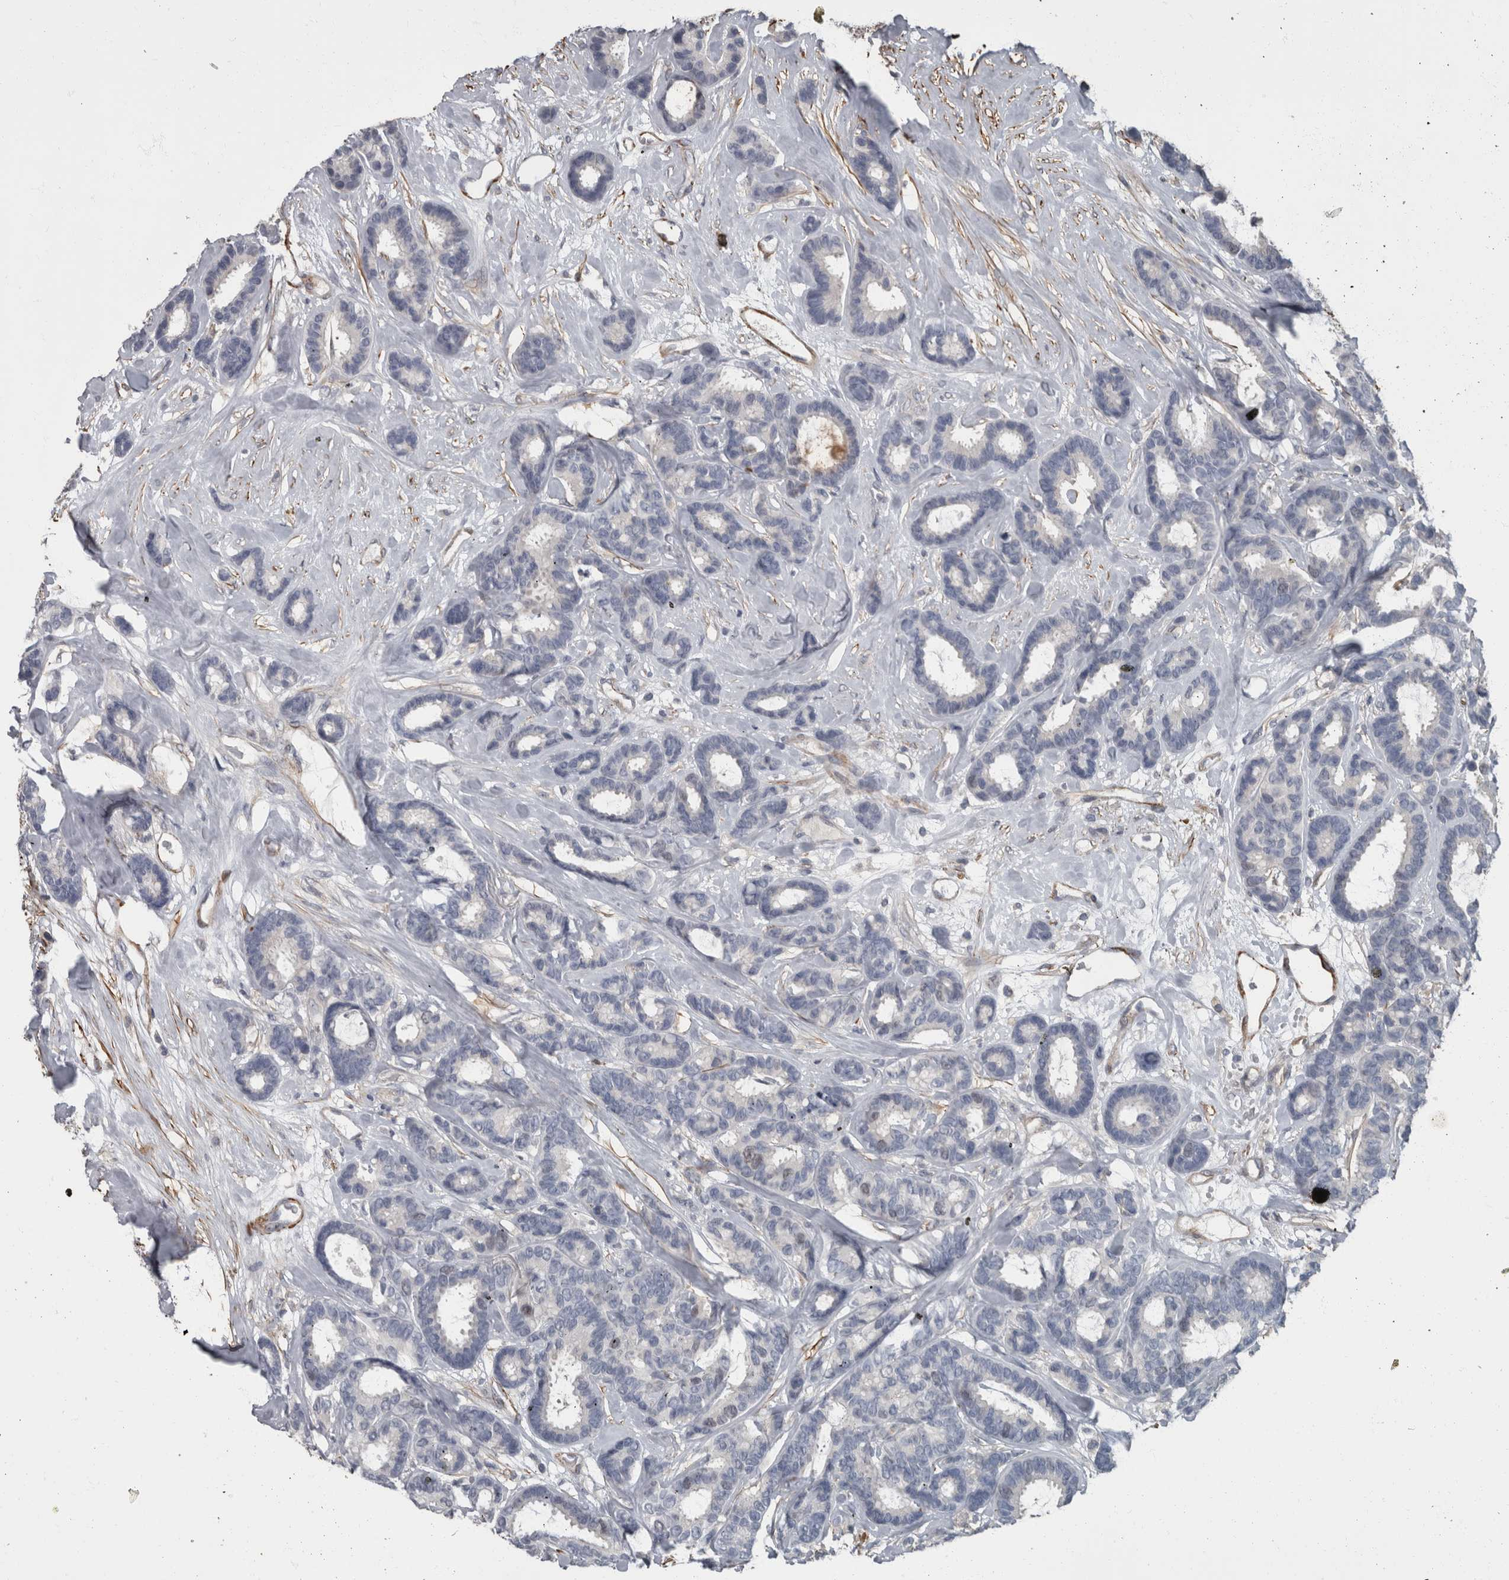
{"staining": {"intensity": "negative", "quantity": "none", "location": "none"}, "tissue": "breast cancer", "cell_type": "Tumor cells", "image_type": "cancer", "snomed": [{"axis": "morphology", "description": "Duct carcinoma"}, {"axis": "topography", "description": "Breast"}], "caption": "DAB (3,3'-diaminobenzidine) immunohistochemical staining of breast infiltrating ductal carcinoma displays no significant staining in tumor cells. The staining was performed using DAB to visualize the protein expression in brown, while the nuclei were stained in blue with hematoxylin (Magnification: 20x).", "gene": "MASTL", "patient": {"sex": "female", "age": 87}}